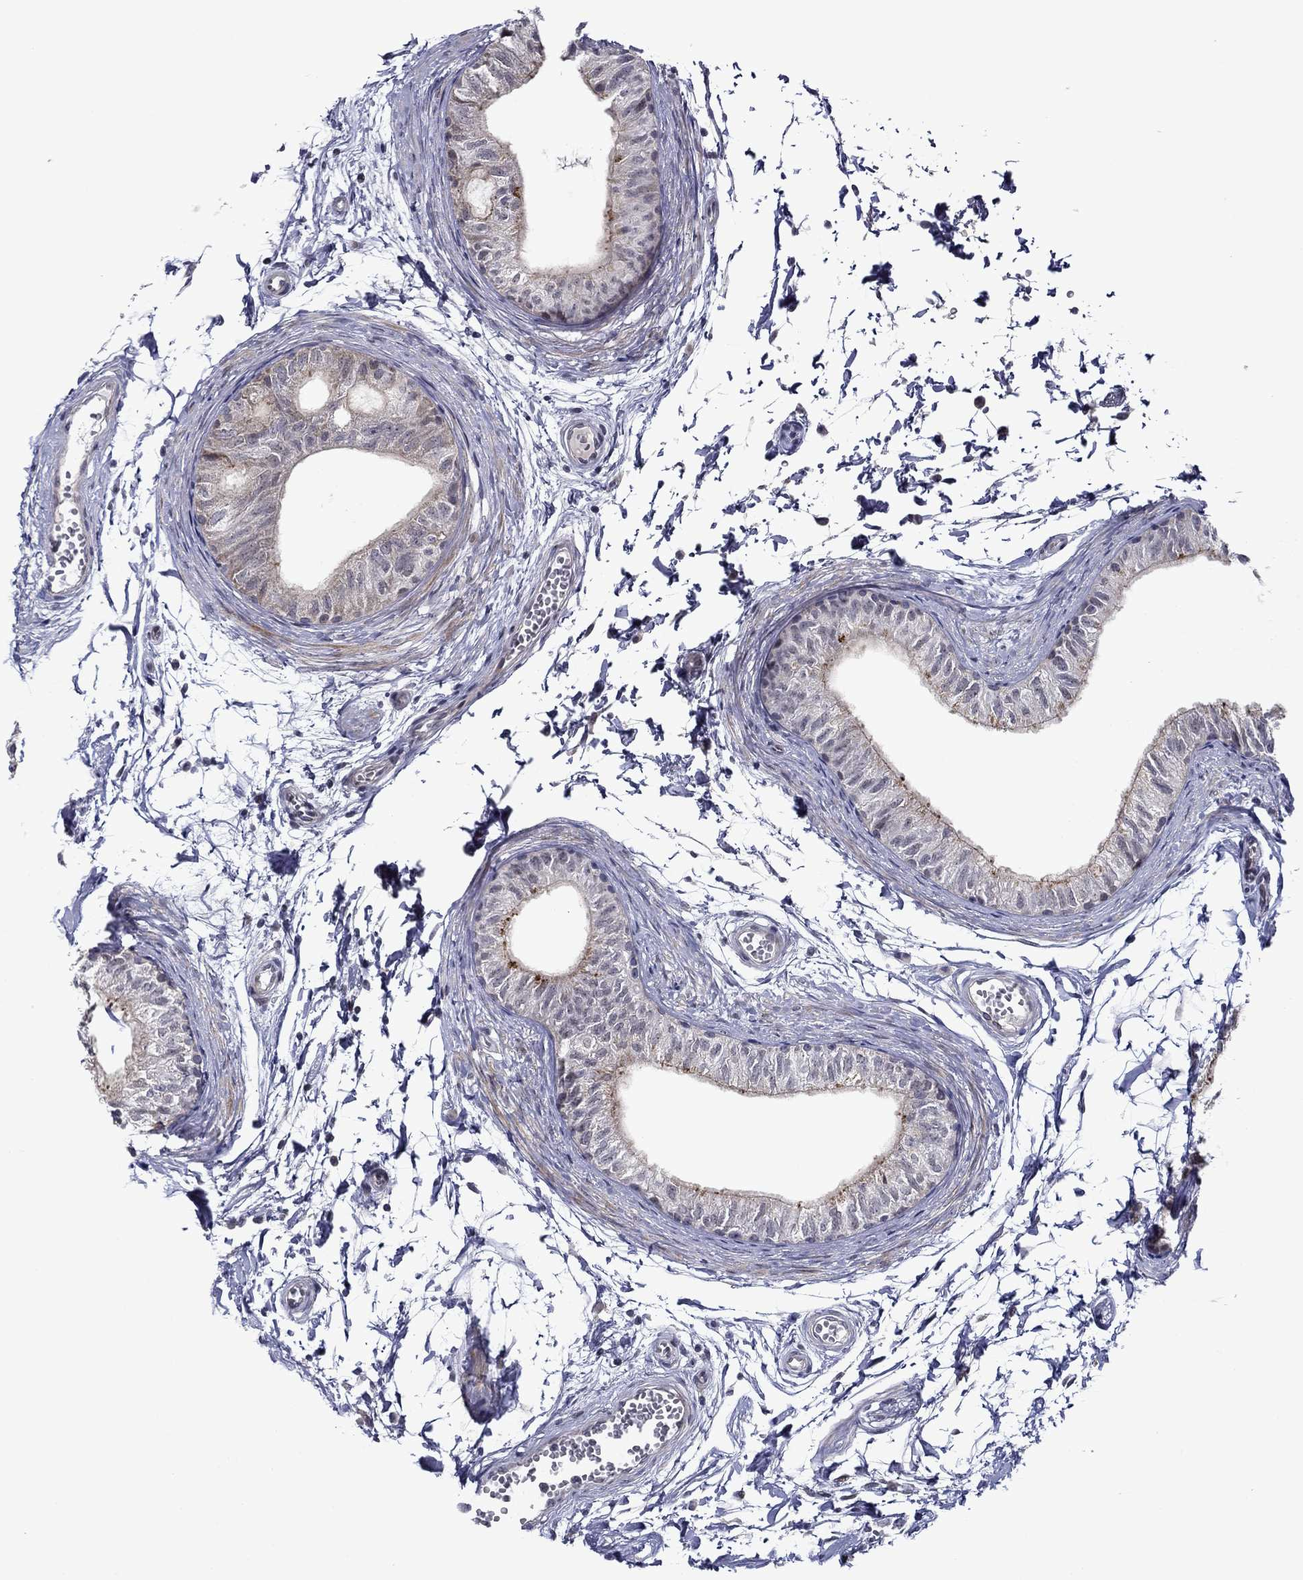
{"staining": {"intensity": "weak", "quantity": "<25%", "location": "cytoplasmic/membranous"}, "tissue": "epididymis", "cell_type": "Glandular cells", "image_type": "normal", "snomed": [{"axis": "morphology", "description": "Normal tissue, NOS"}, {"axis": "topography", "description": "Epididymis"}], "caption": "A histopathology image of human epididymis is negative for staining in glandular cells. Nuclei are stained in blue.", "gene": "B3GAT1", "patient": {"sex": "male", "age": 22}}